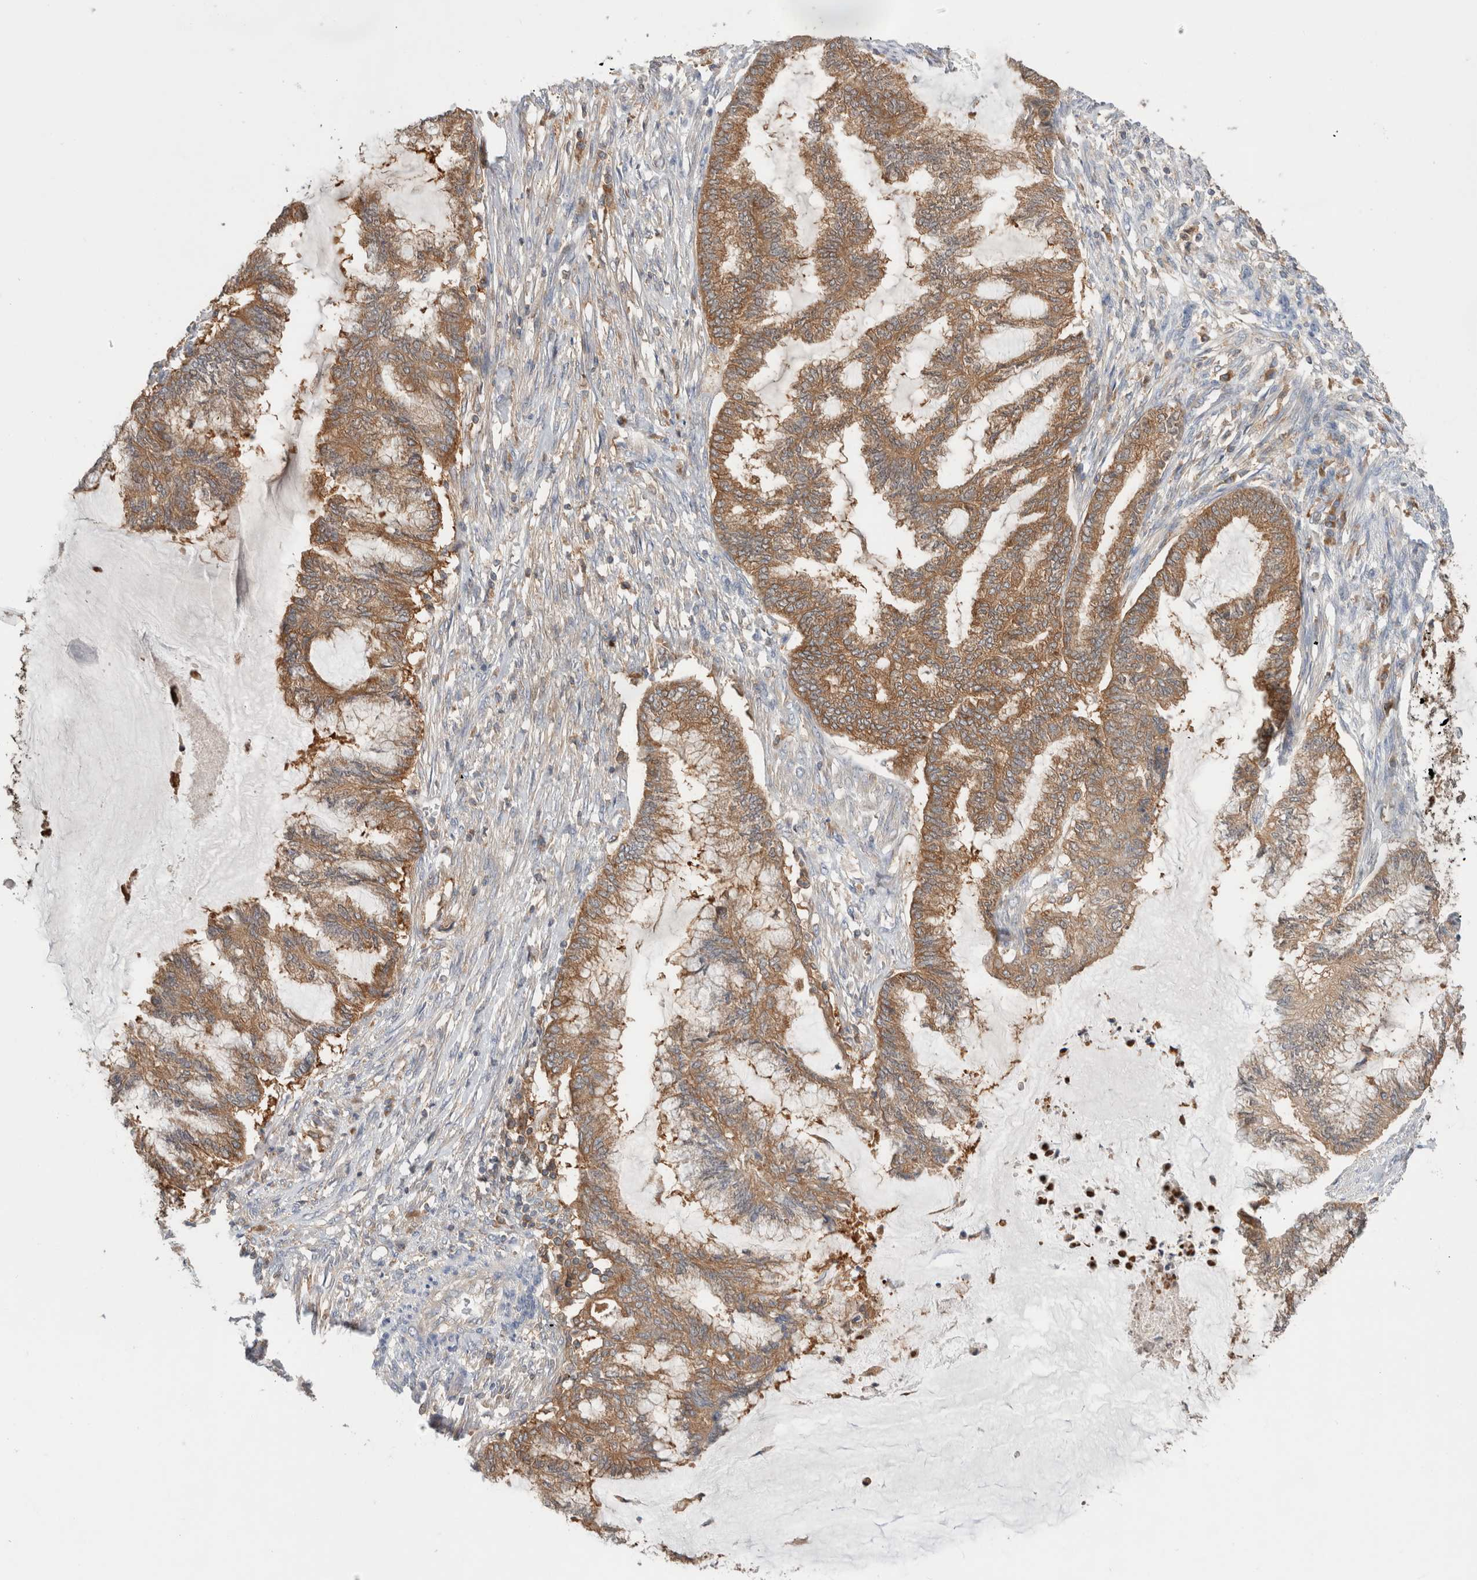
{"staining": {"intensity": "moderate", "quantity": ">75%", "location": "cytoplasmic/membranous"}, "tissue": "endometrial cancer", "cell_type": "Tumor cells", "image_type": "cancer", "snomed": [{"axis": "morphology", "description": "Adenocarcinoma, NOS"}, {"axis": "topography", "description": "Endometrium"}], "caption": "Human endometrial cancer stained with a brown dye reveals moderate cytoplasmic/membranous positive positivity in about >75% of tumor cells.", "gene": "KLHL14", "patient": {"sex": "female", "age": 86}}